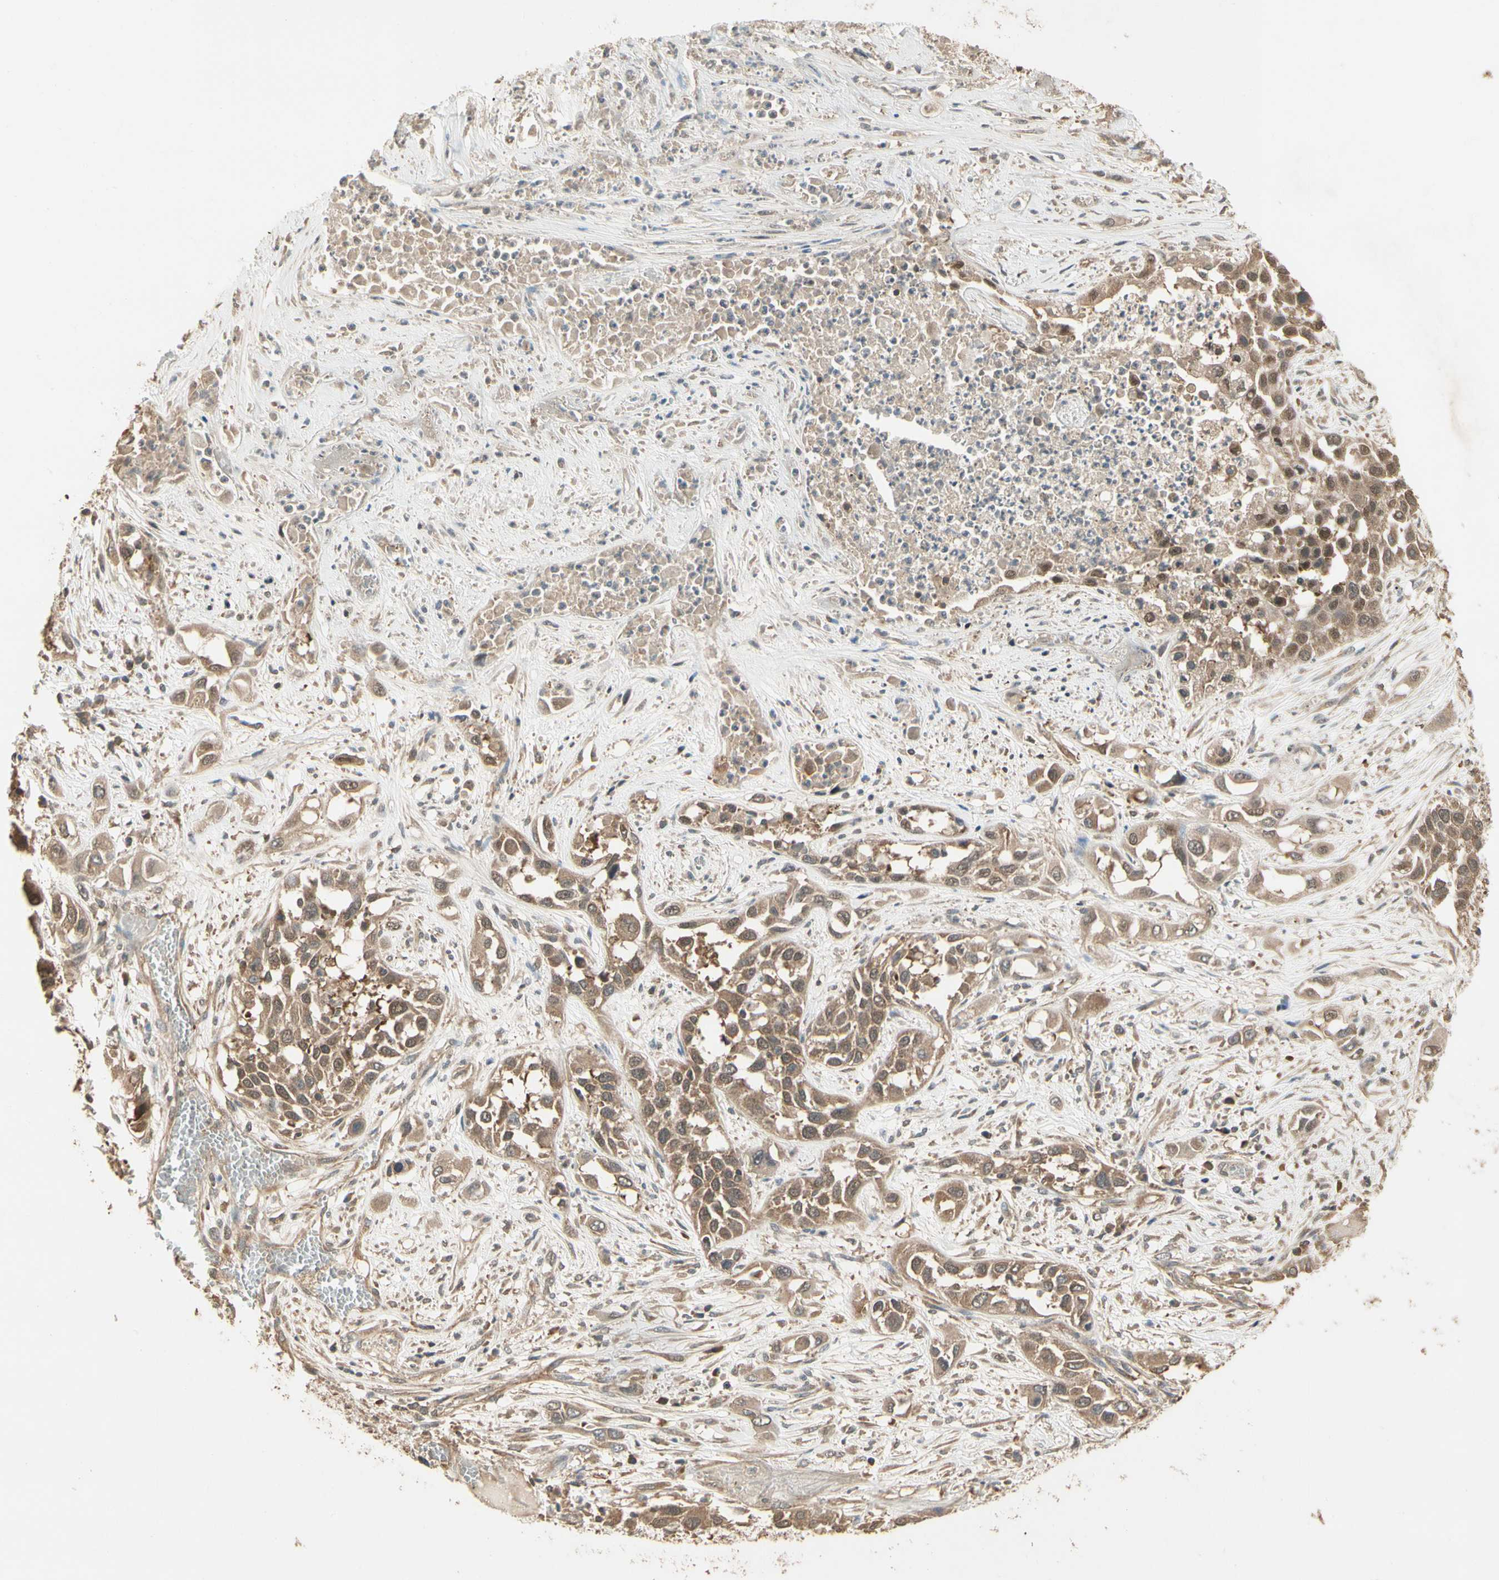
{"staining": {"intensity": "moderate", "quantity": ">75%", "location": "cytoplasmic/membranous"}, "tissue": "lung cancer", "cell_type": "Tumor cells", "image_type": "cancer", "snomed": [{"axis": "morphology", "description": "Squamous cell carcinoma, NOS"}, {"axis": "topography", "description": "Lung"}], "caption": "Protein analysis of lung cancer tissue shows moderate cytoplasmic/membranous expression in approximately >75% of tumor cells.", "gene": "CCT7", "patient": {"sex": "male", "age": 71}}